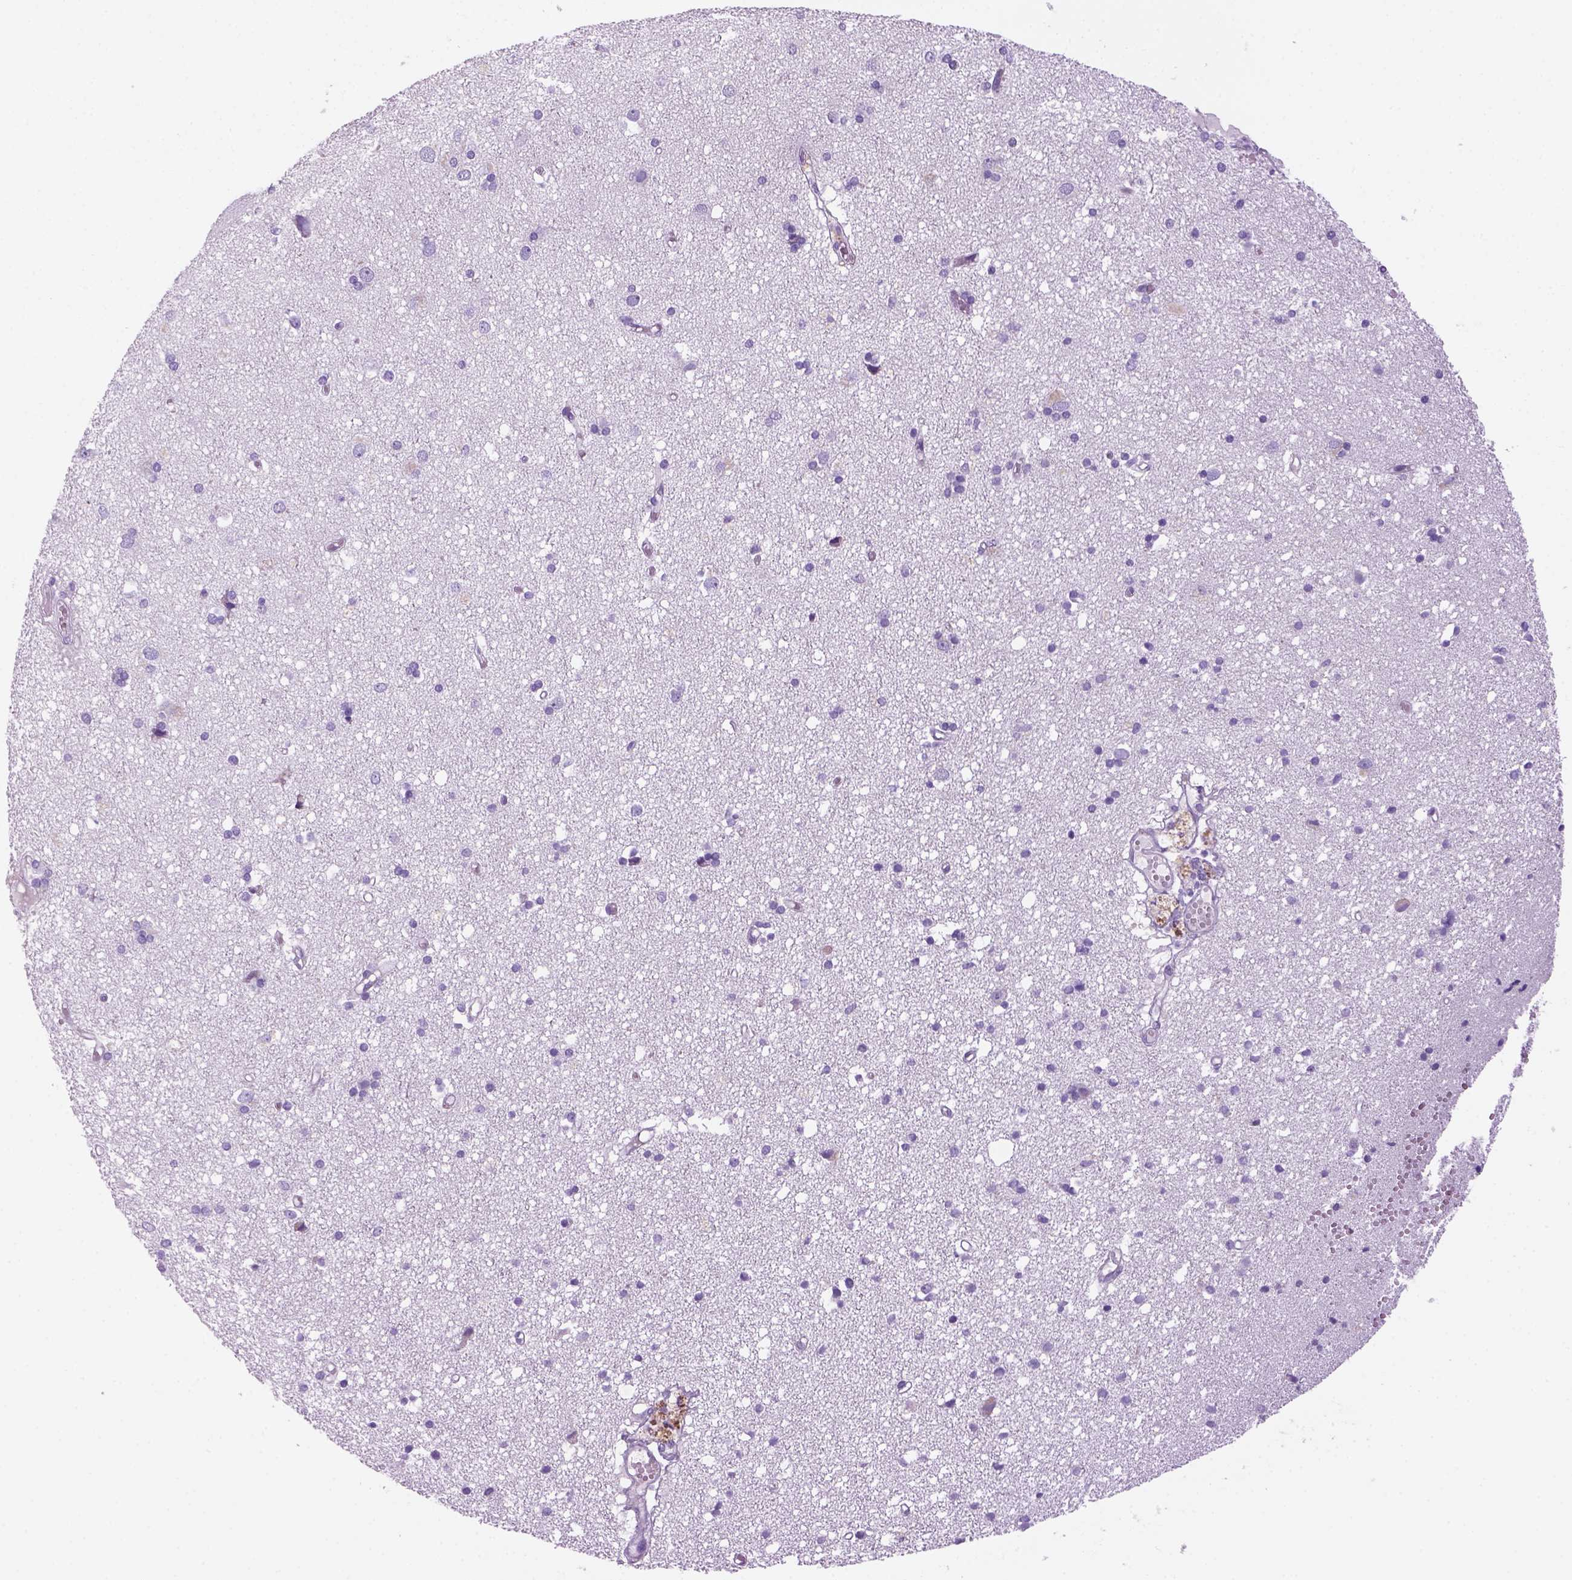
{"staining": {"intensity": "negative", "quantity": "none", "location": "none"}, "tissue": "cerebral cortex", "cell_type": "Endothelial cells", "image_type": "normal", "snomed": [{"axis": "morphology", "description": "Normal tissue, NOS"}, {"axis": "morphology", "description": "Glioma, malignant, High grade"}, {"axis": "topography", "description": "Cerebral cortex"}], "caption": "Immunohistochemistry (IHC) image of normal cerebral cortex: cerebral cortex stained with DAB (3,3'-diaminobenzidine) demonstrates no significant protein expression in endothelial cells.", "gene": "DNAH11", "patient": {"sex": "male", "age": 71}}